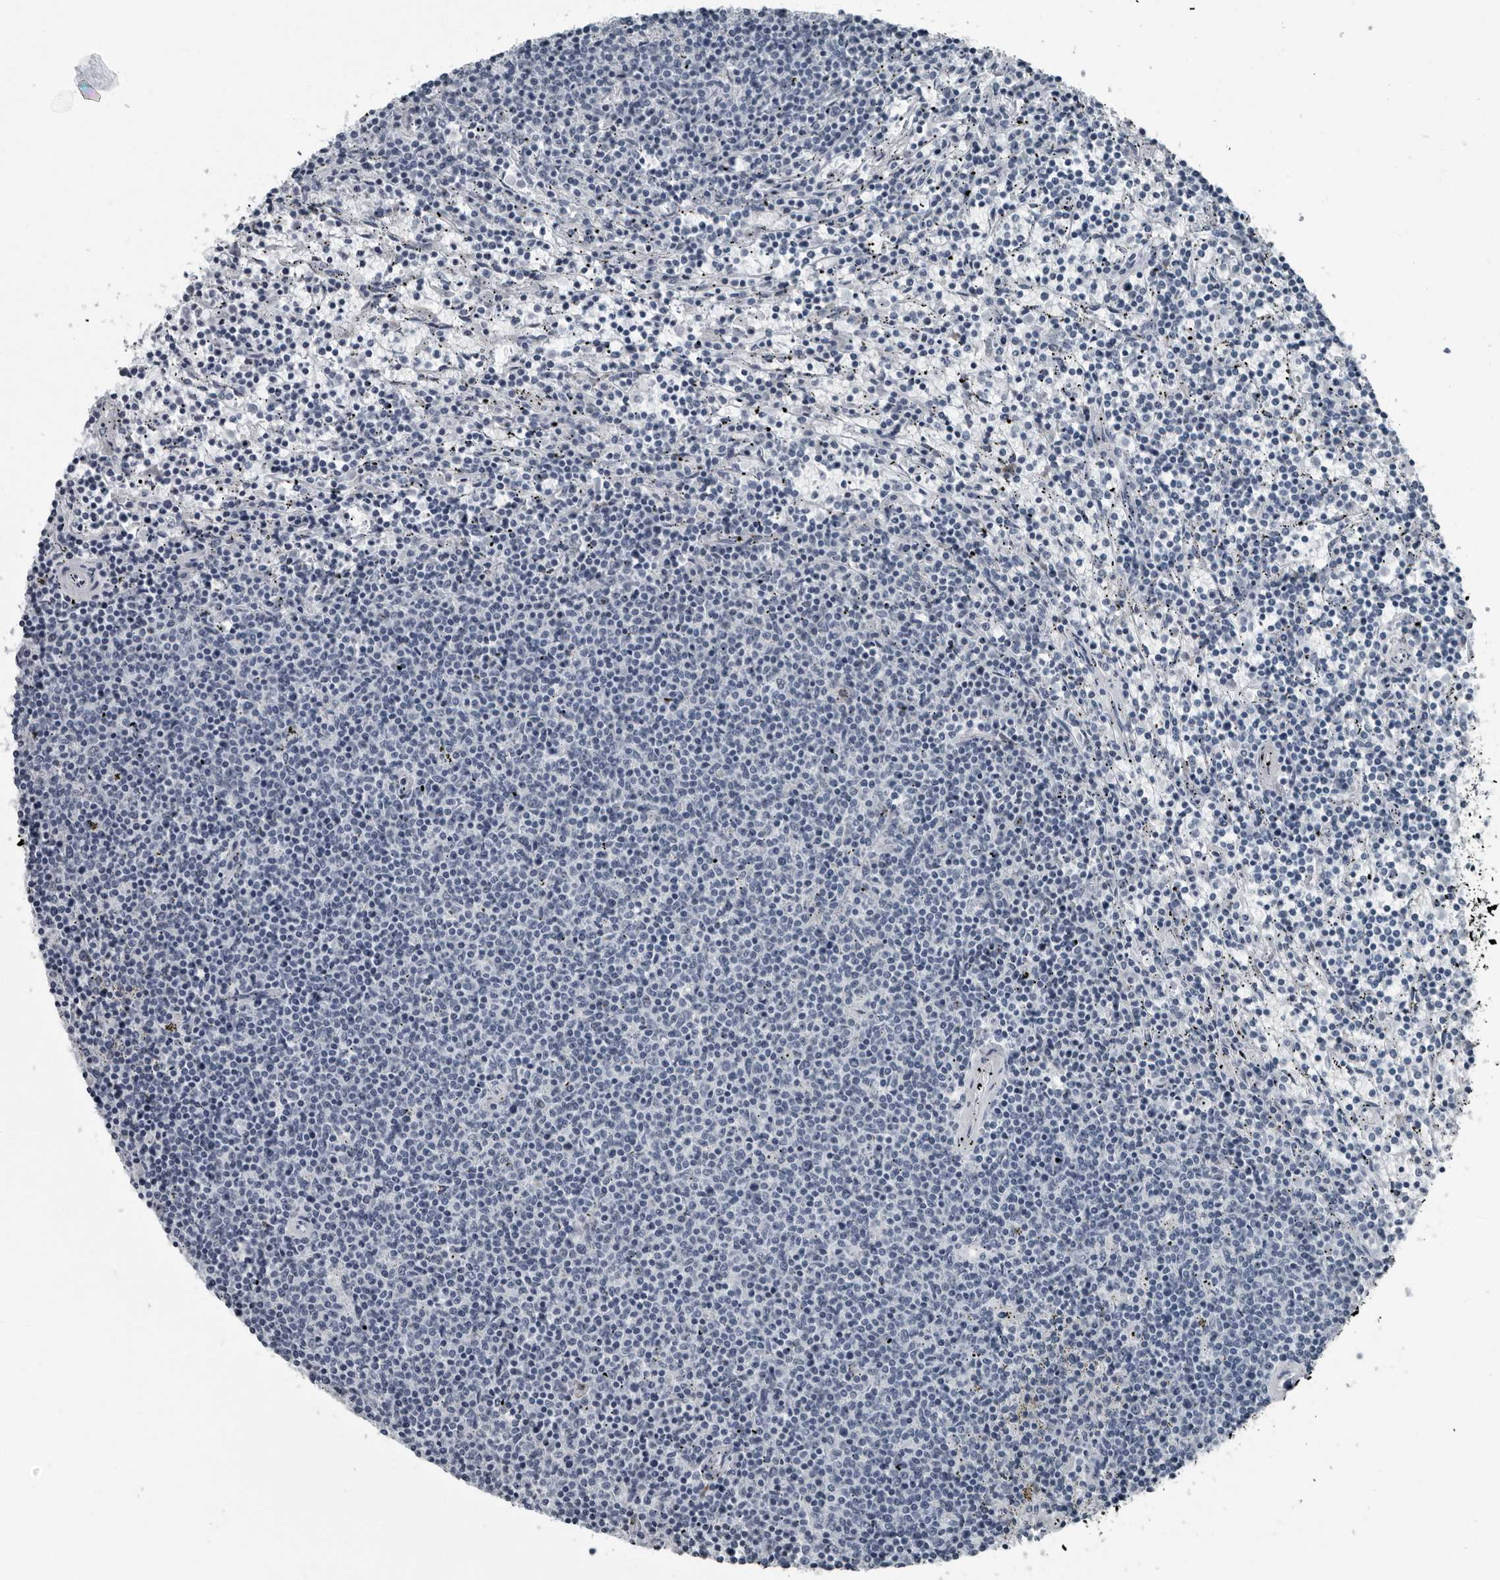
{"staining": {"intensity": "negative", "quantity": "none", "location": "none"}, "tissue": "lymphoma", "cell_type": "Tumor cells", "image_type": "cancer", "snomed": [{"axis": "morphology", "description": "Malignant lymphoma, non-Hodgkin's type, Low grade"}, {"axis": "topography", "description": "Spleen"}], "caption": "Image shows no significant protein staining in tumor cells of lymphoma.", "gene": "PDCD11", "patient": {"sex": "female", "age": 50}}